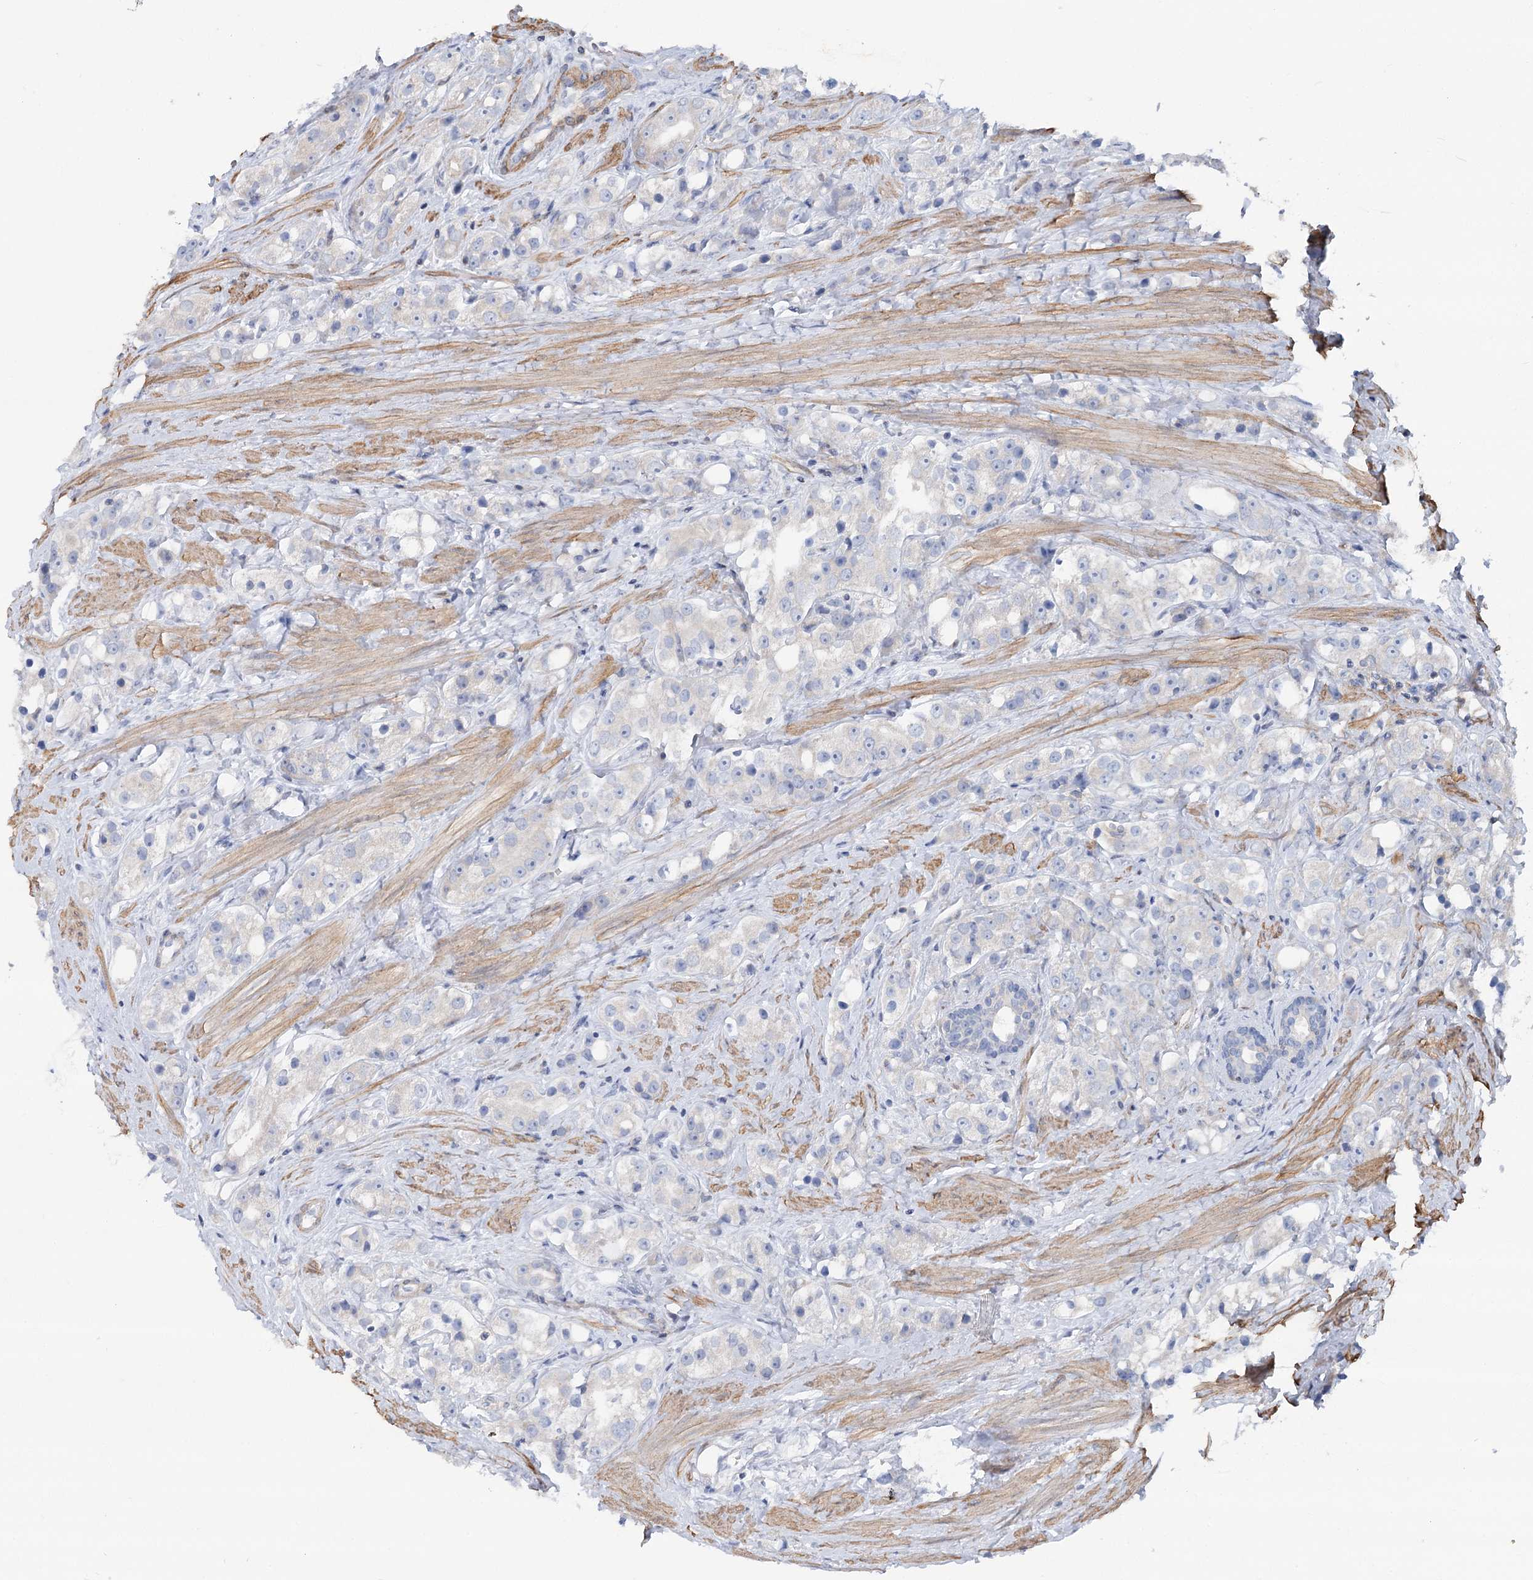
{"staining": {"intensity": "negative", "quantity": "none", "location": "none"}, "tissue": "prostate cancer", "cell_type": "Tumor cells", "image_type": "cancer", "snomed": [{"axis": "morphology", "description": "Adenocarcinoma, NOS"}, {"axis": "topography", "description": "Prostate"}], "caption": "A histopathology image of prostate cancer stained for a protein exhibits no brown staining in tumor cells. The staining is performed using DAB (3,3'-diaminobenzidine) brown chromogen with nuclei counter-stained in using hematoxylin.", "gene": "LARP1B", "patient": {"sex": "male", "age": 79}}